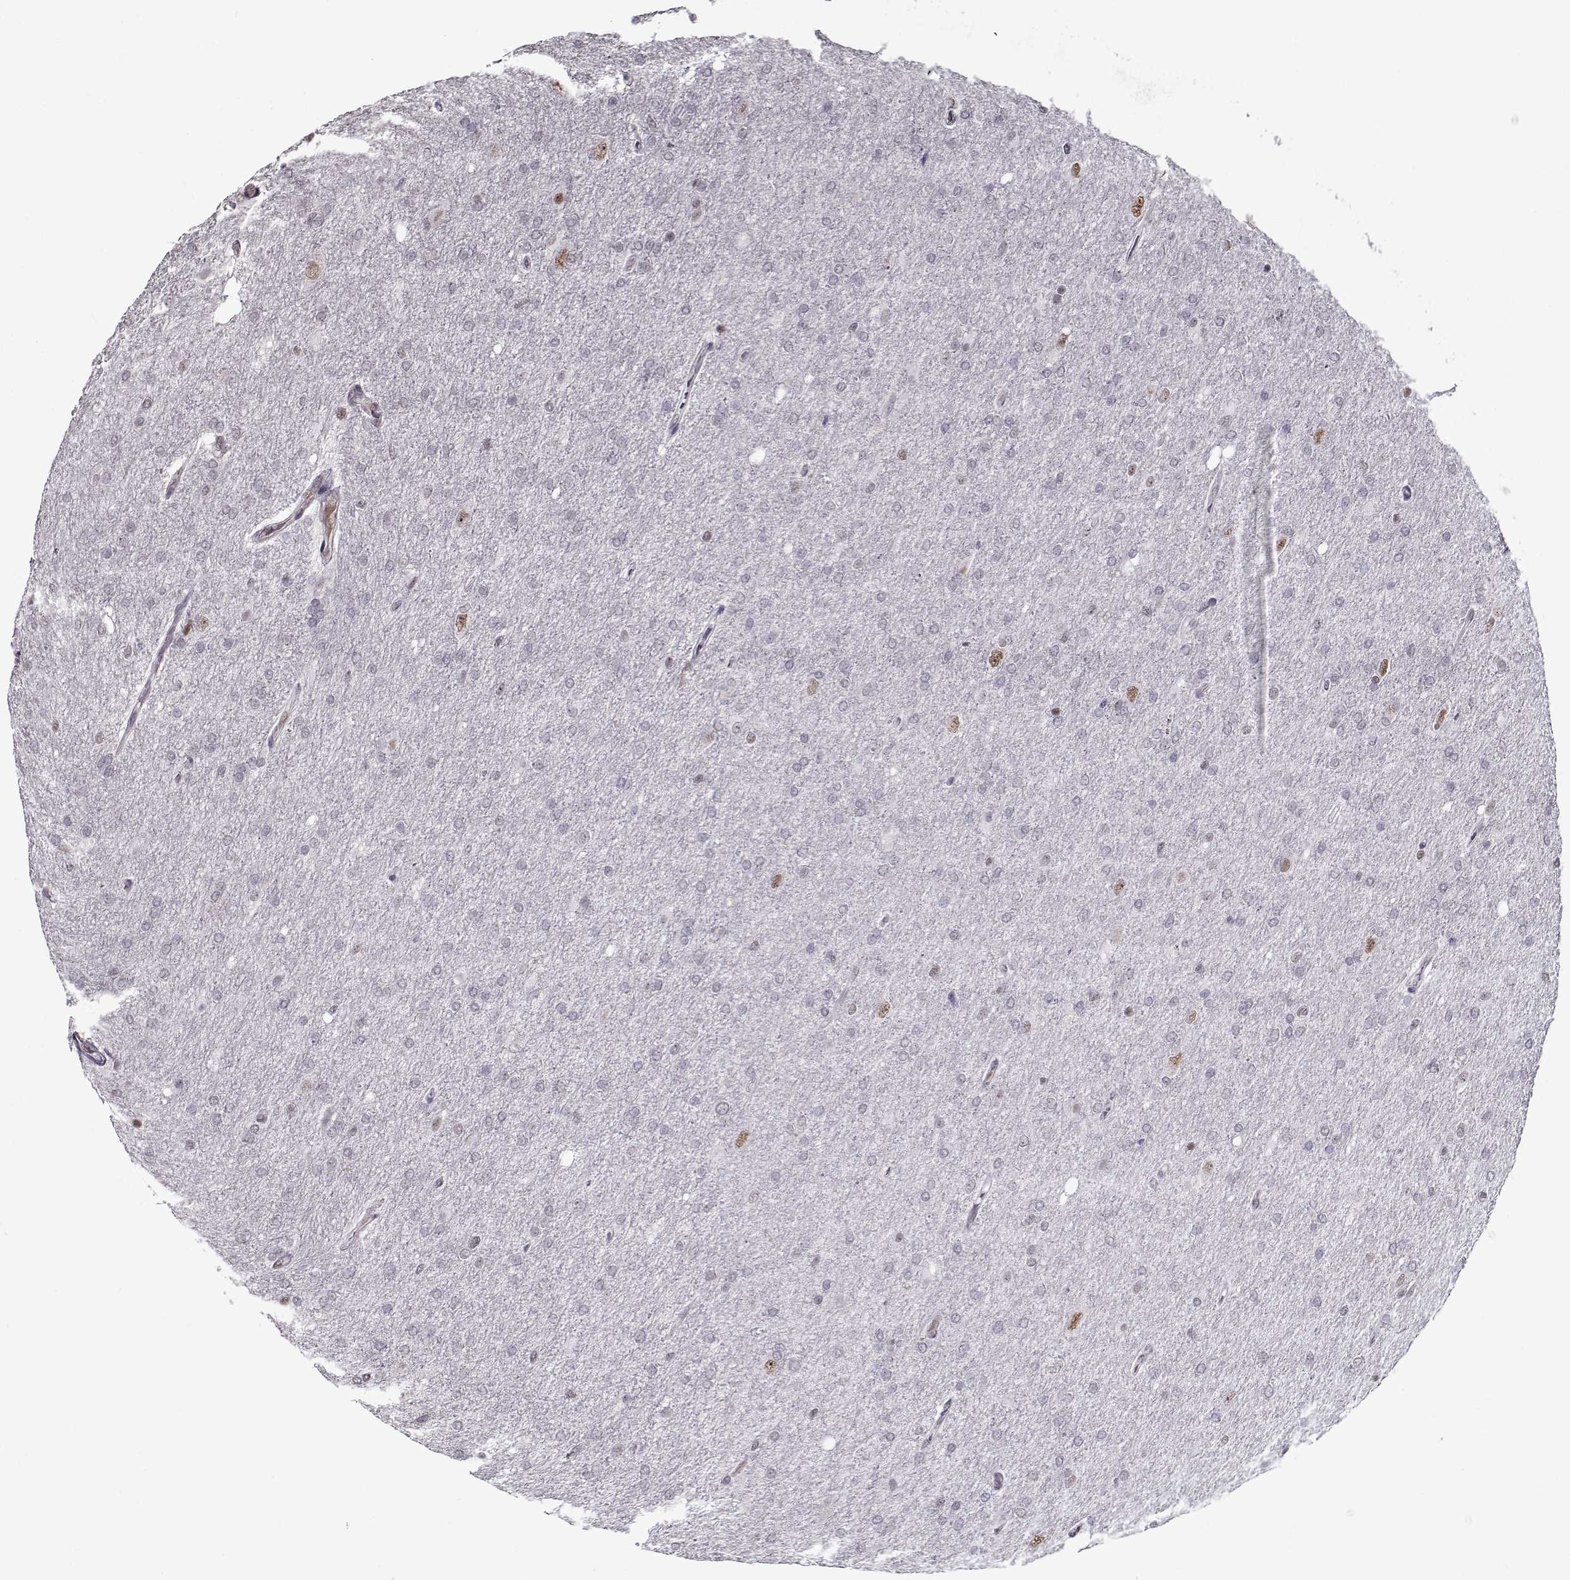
{"staining": {"intensity": "negative", "quantity": "none", "location": "none"}, "tissue": "glioma", "cell_type": "Tumor cells", "image_type": "cancer", "snomed": [{"axis": "morphology", "description": "Glioma, malignant, High grade"}, {"axis": "topography", "description": "Cerebral cortex"}], "caption": "Immunohistochemical staining of glioma exhibits no significant staining in tumor cells.", "gene": "PRMT8", "patient": {"sex": "male", "age": 70}}